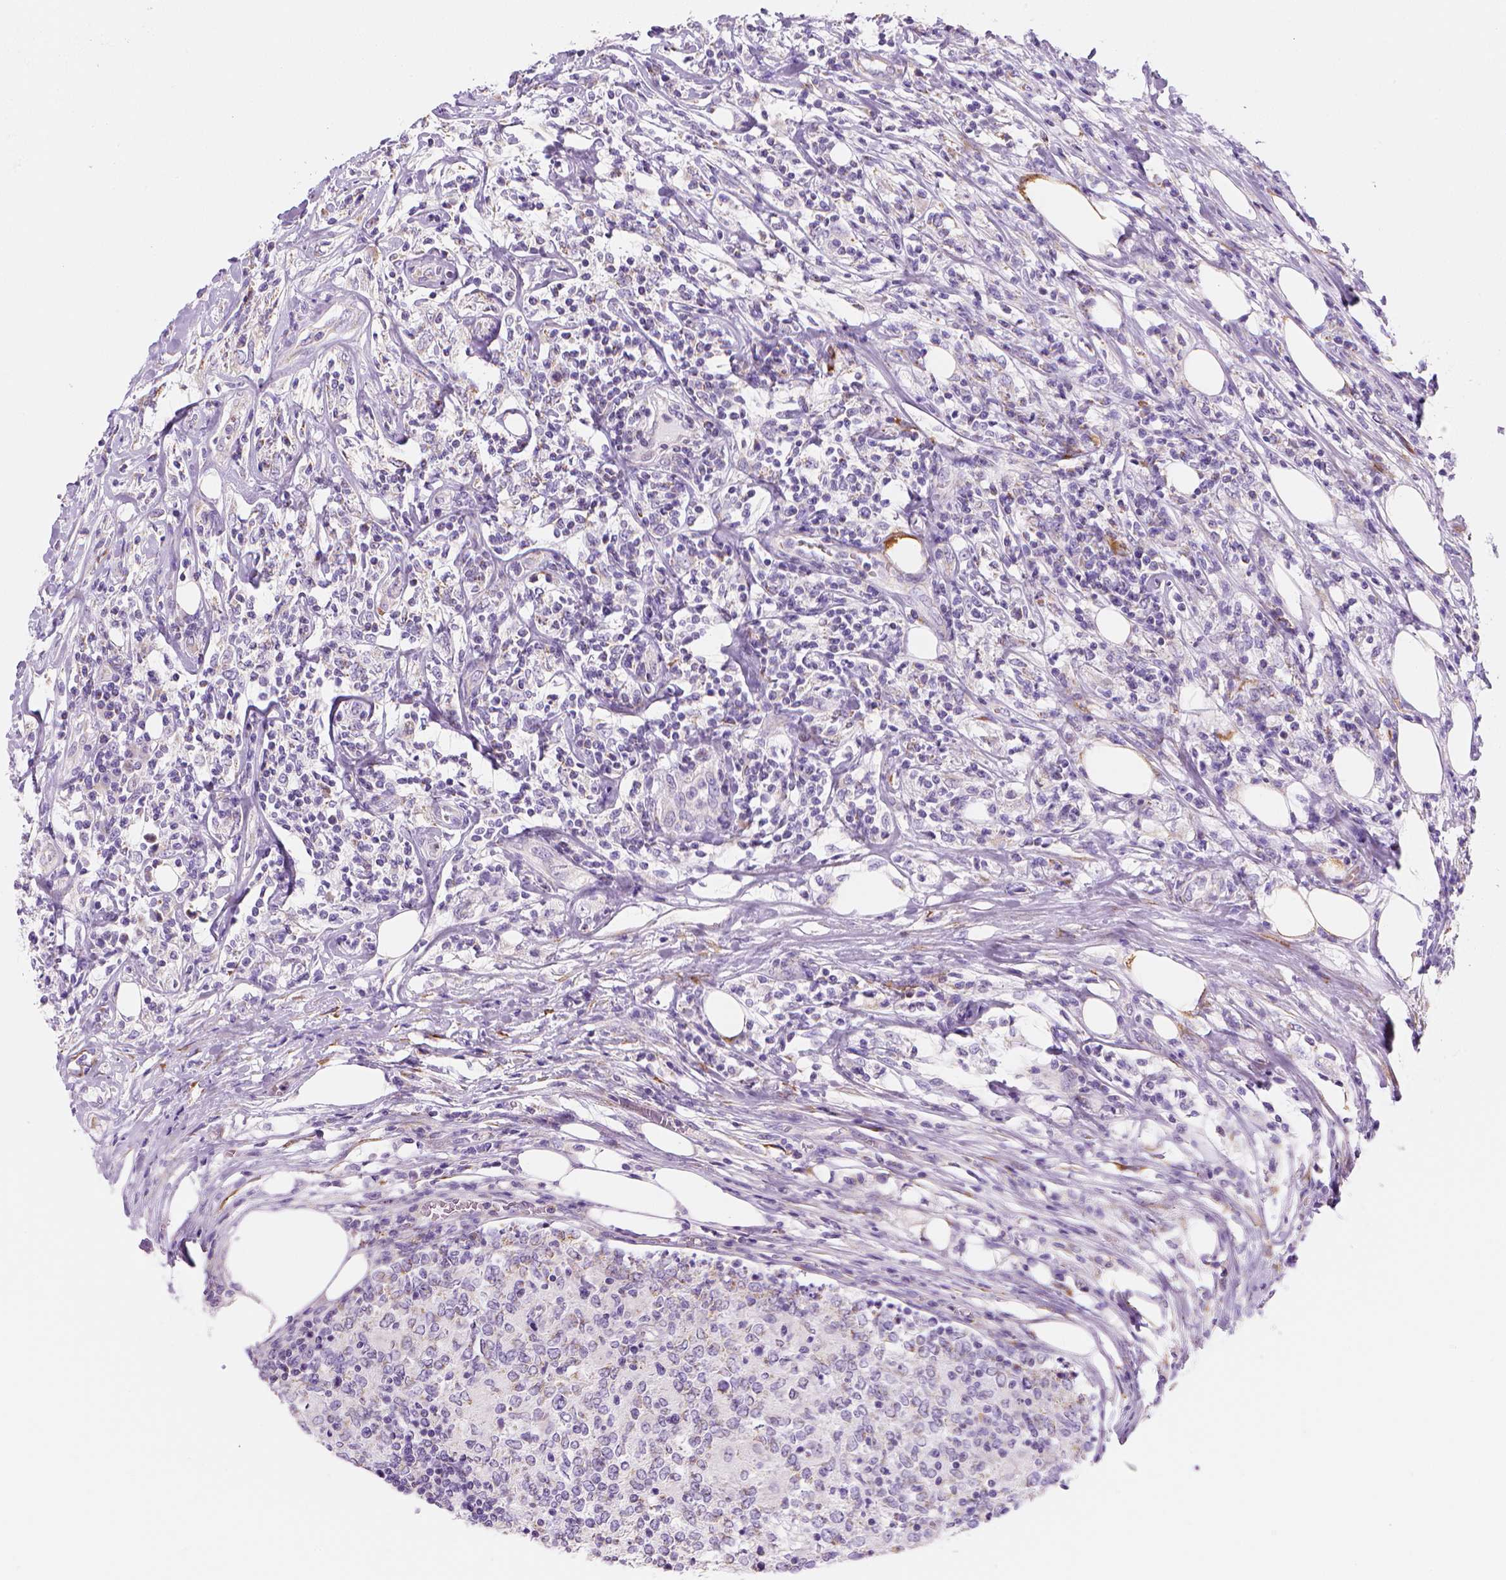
{"staining": {"intensity": "negative", "quantity": "none", "location": "none"}, "tissue": "lymphoma", "cell_type": "Tumor cells", "image_type": "cancer", "snomed": [{"axis": "morphology", "description": "Malignant lymphoma, non-Hodgkin's type, High grade"}, {"axis": "topography", "description": "Lymph node"}], "caption": "Tumor cells show no significant protein positivity in lymphoma. (Brightfield microscopy of DAB IHC at high magnification).", "gene": "CES2", "patient": {"sex": "female", "age": 84}}